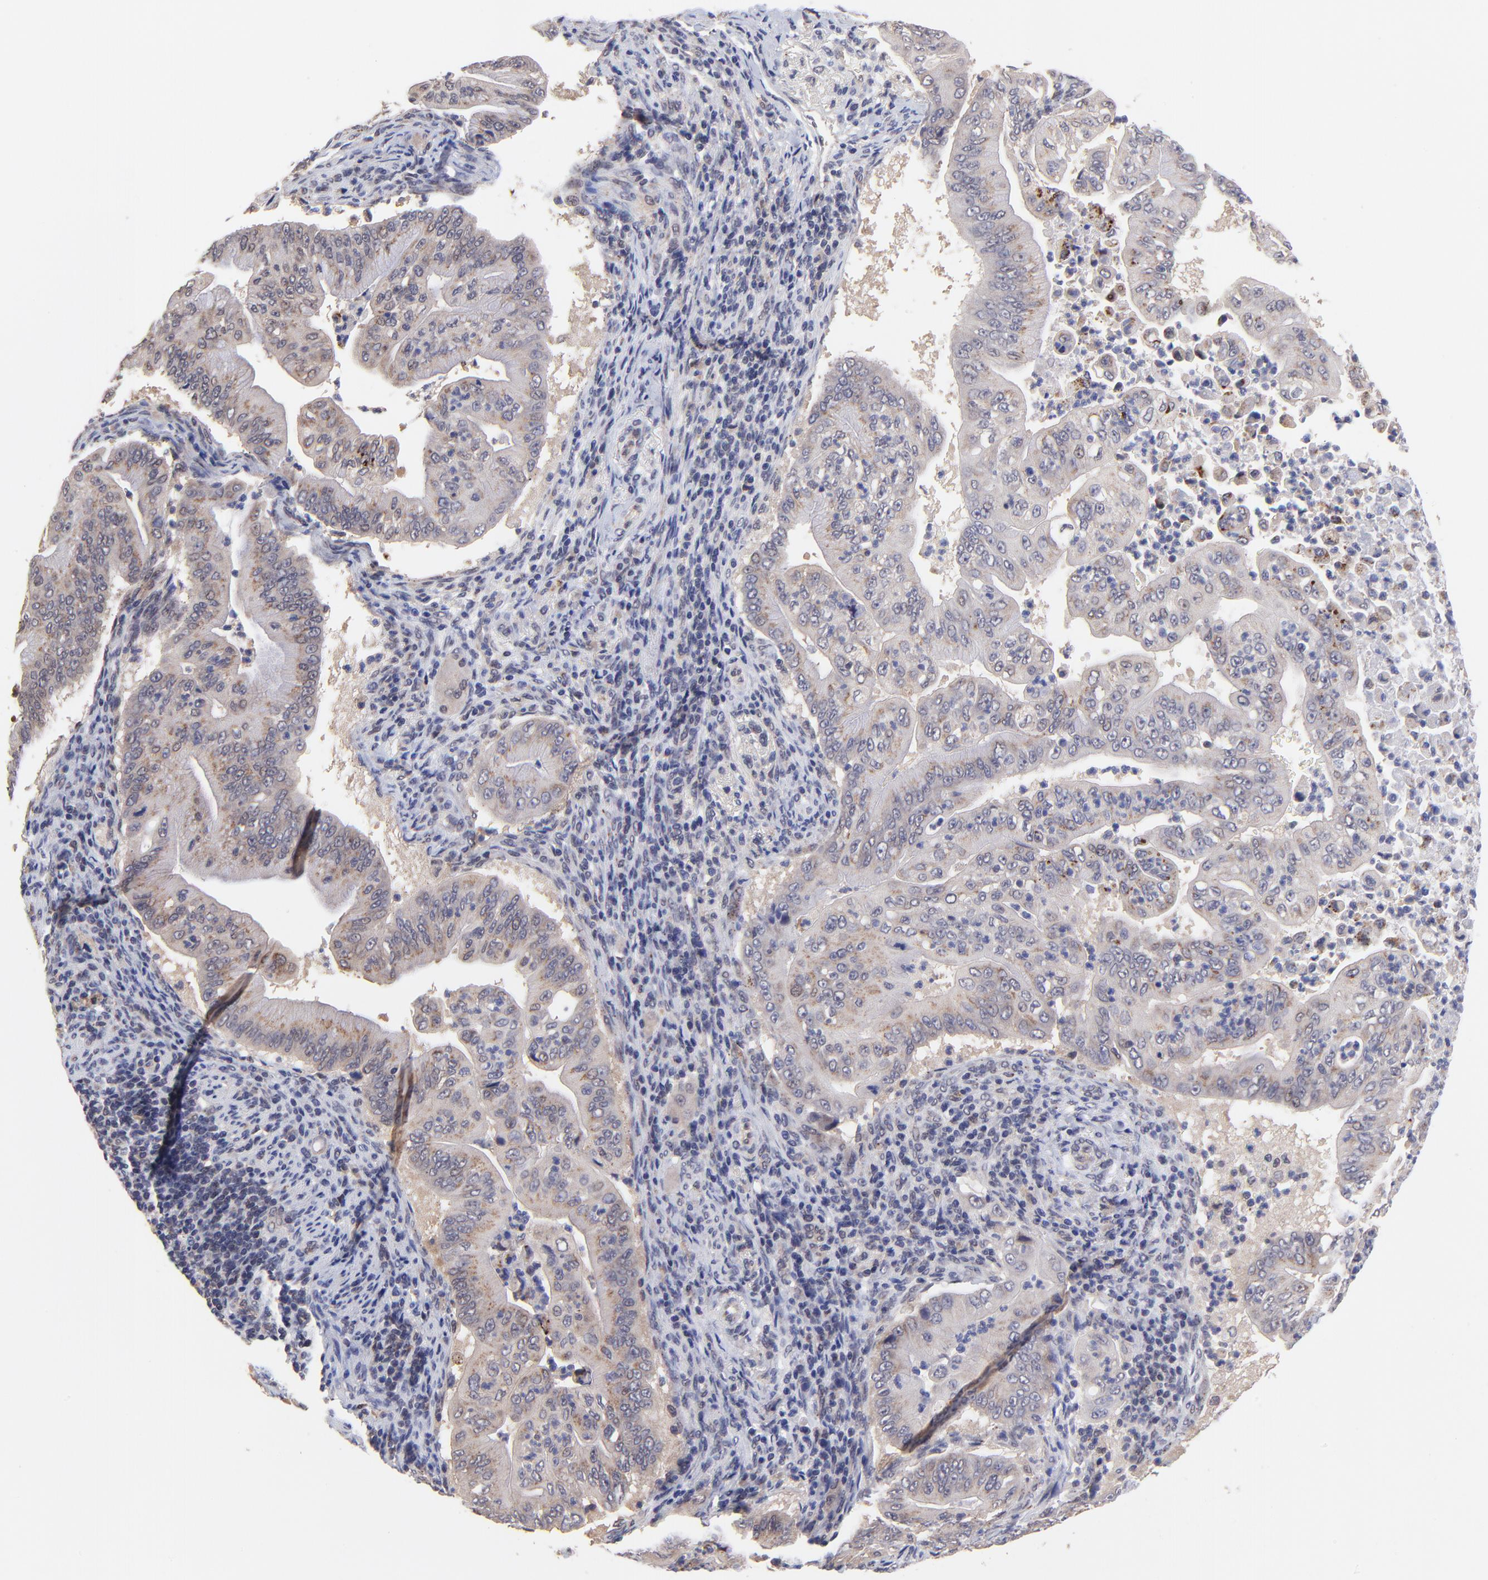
{"staining": {"intensity": "weak", "quantity": ">75%", "location": "cytoplasmic/membranous"}, "tissue": "pancreatic cancer", "cell_type": "Tumor cells", "image_type": "cancer", "snomed": [{"axis": "morphology", "description": "Adenocarcinoma, NOS"}, {"axis": "topography", "description": "Pancreas"}], "caption": "Pancreatic cancer (adenocarcinoma) tissue exhibits weak cytoplasmic/membranous expression in about >75% of tumor cells", "gene": "ZNF747", "patient": {"sex": "male", "age": 62}}